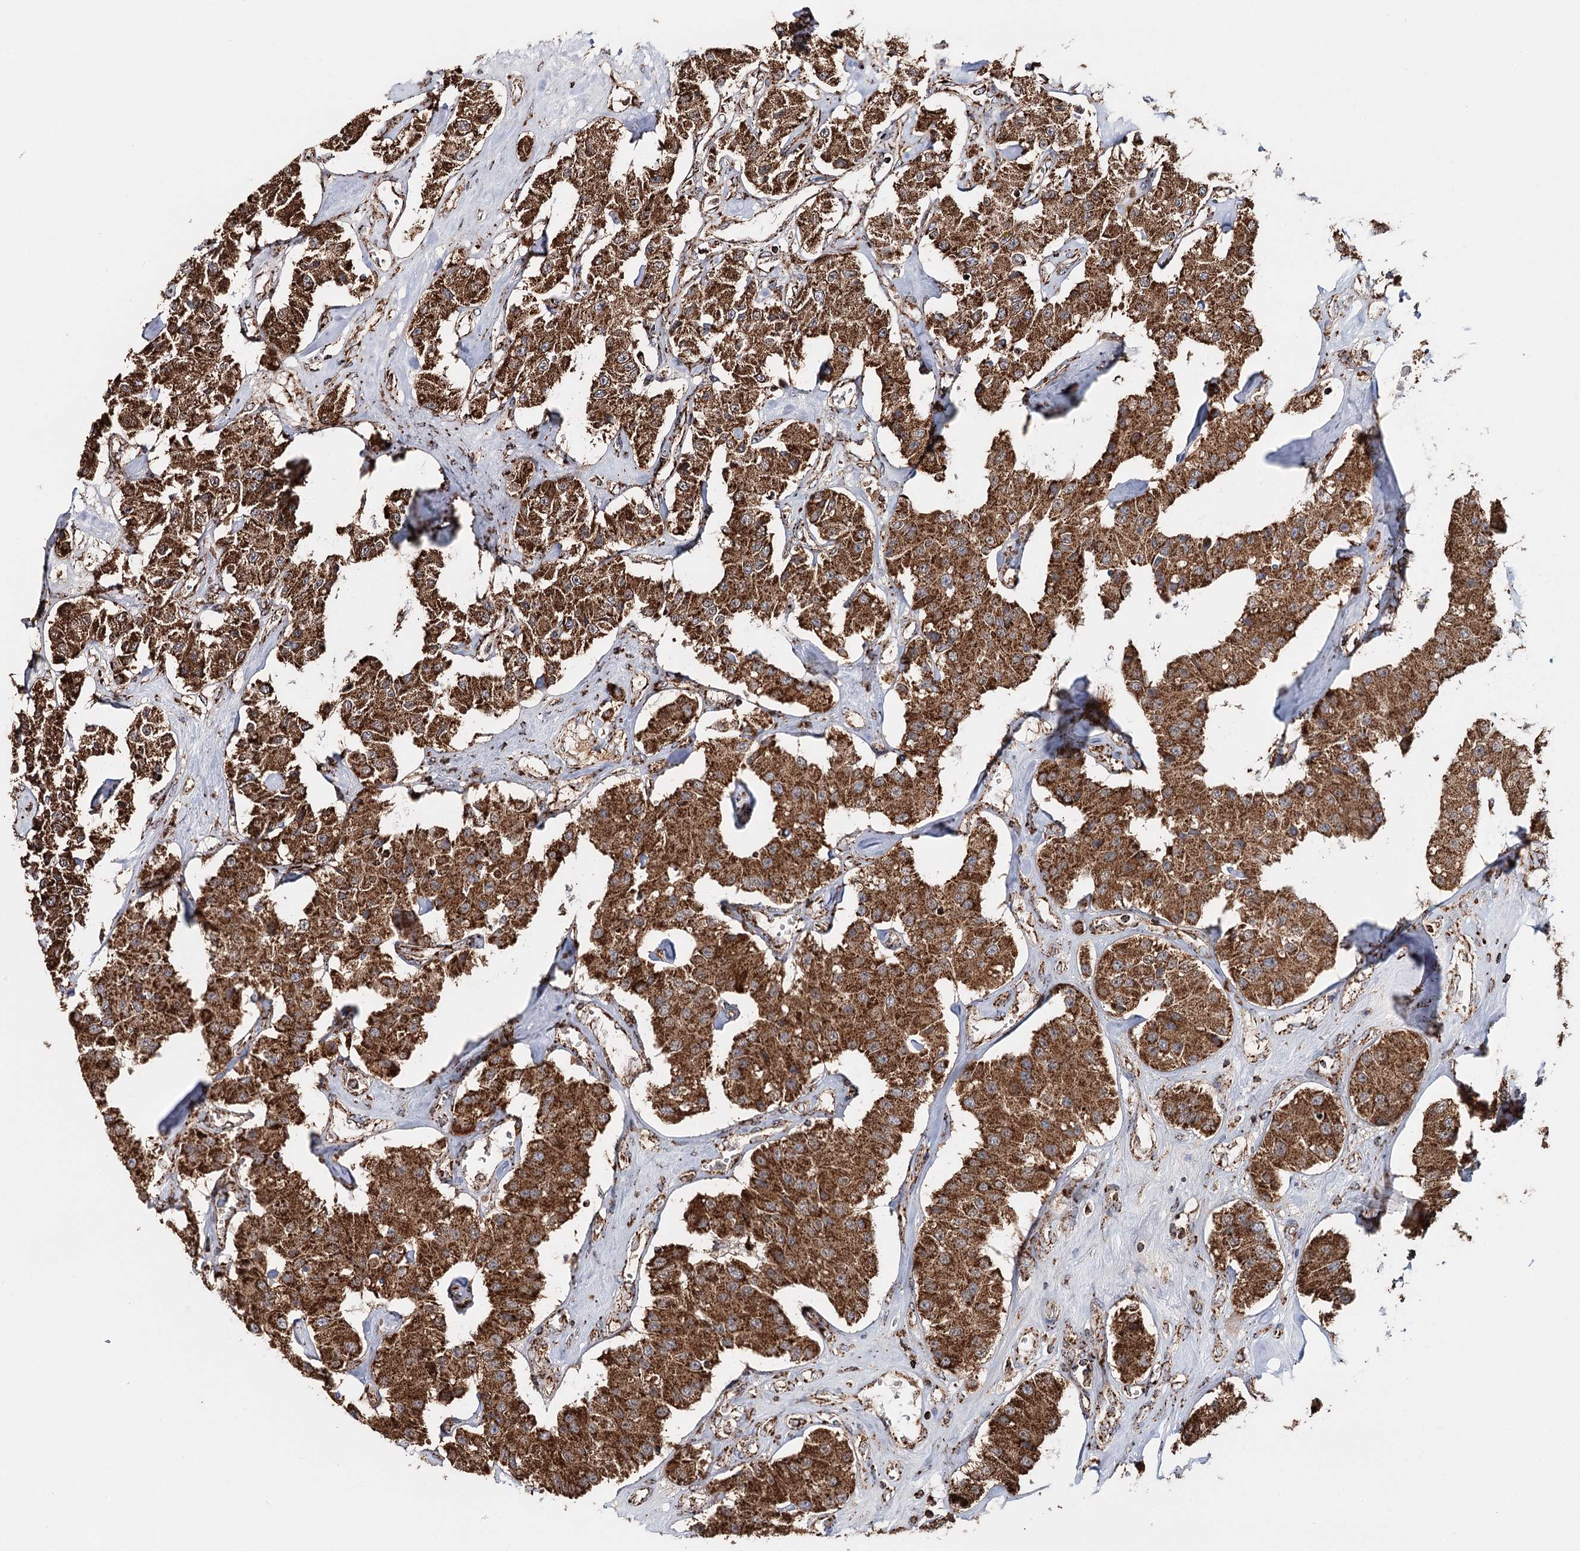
{"staining": {"intensity": "strong", "quantity": ">75%", "location": "cytoplasmic/membranous"}, "tissue": "carcinoid", "cell_type": "Tumor cells", "image_type": "cancer", "snomed": [{"axis": "morphology", "description": "Carcinoid, malignant, NOS"}, {"axis": "topography", "description": "Pancreas"}], "caption": "The immunohistochemical stain shows strong cytoplasmic/membranous staining in tumor cells of carcinoid (malignant) tissue.", "gene": "APH1A", "patient": {"sex": "male", "age": 41}}